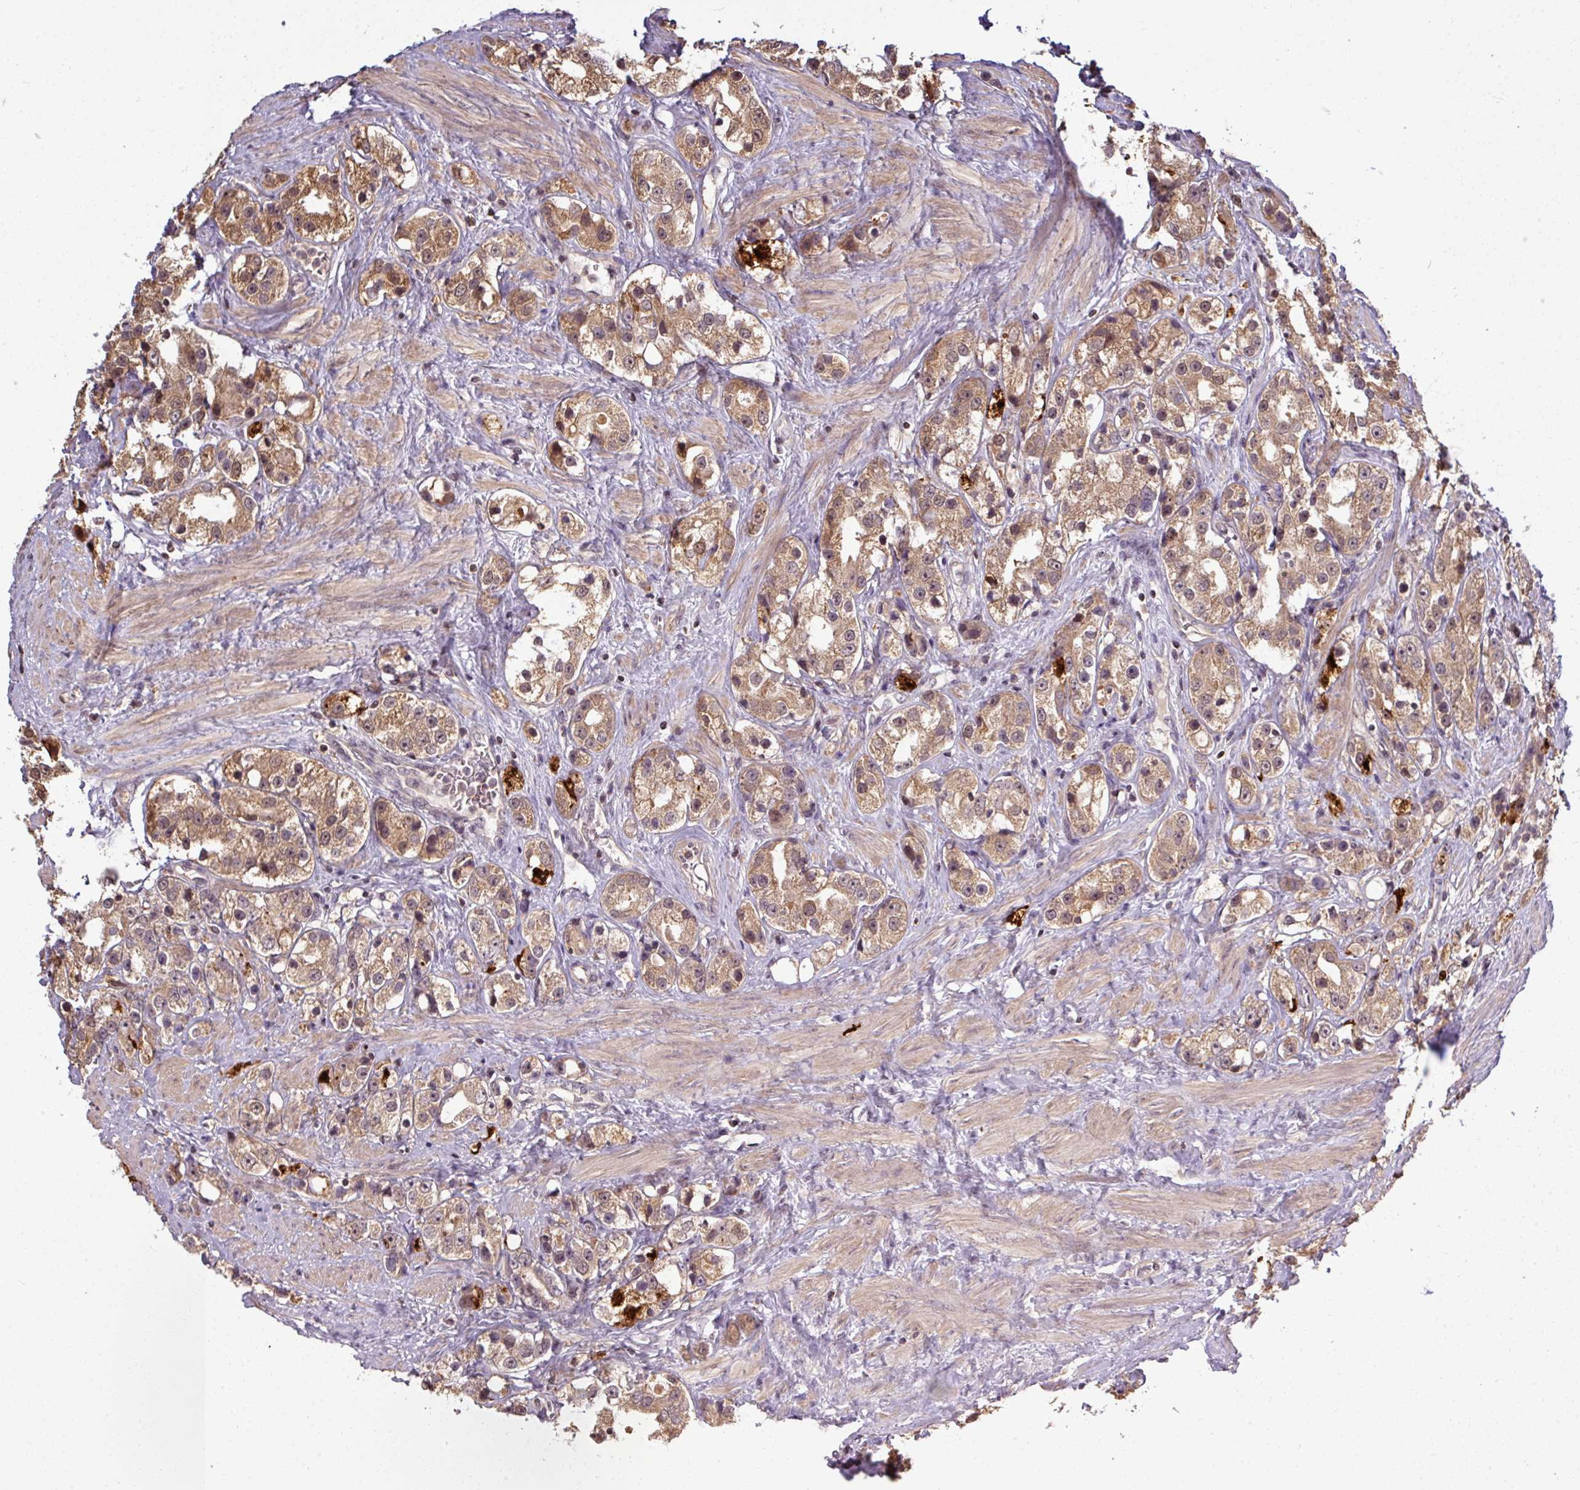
{"staining": {"intensity": "moderate", "quantity": ">75%", "location": "cytoplasmic/membranous"}, "tissue": "prostate cancer", "cell_type": "Tumor cells", "image_type": "cancer", "snomed": [{"axis": "morphology", "description": "Adenocarcinoma, NOS"}, {"axis": "topography", "description": "Prostate"}], "caption": "Tumor cells show medium levels of moderate cytoplasmic/membranous expression in about >75% of cells in human prostate adenocarcinoma. The staining was performed using DAB (3,3'-diaminobenzidine) to visualize the protein expression in brown, while the nuclei were stained in blue with hematoxylin (Magnification: 20x).", "gene": "TUSC3", "patient": {"sex": "male", "age": 79}}